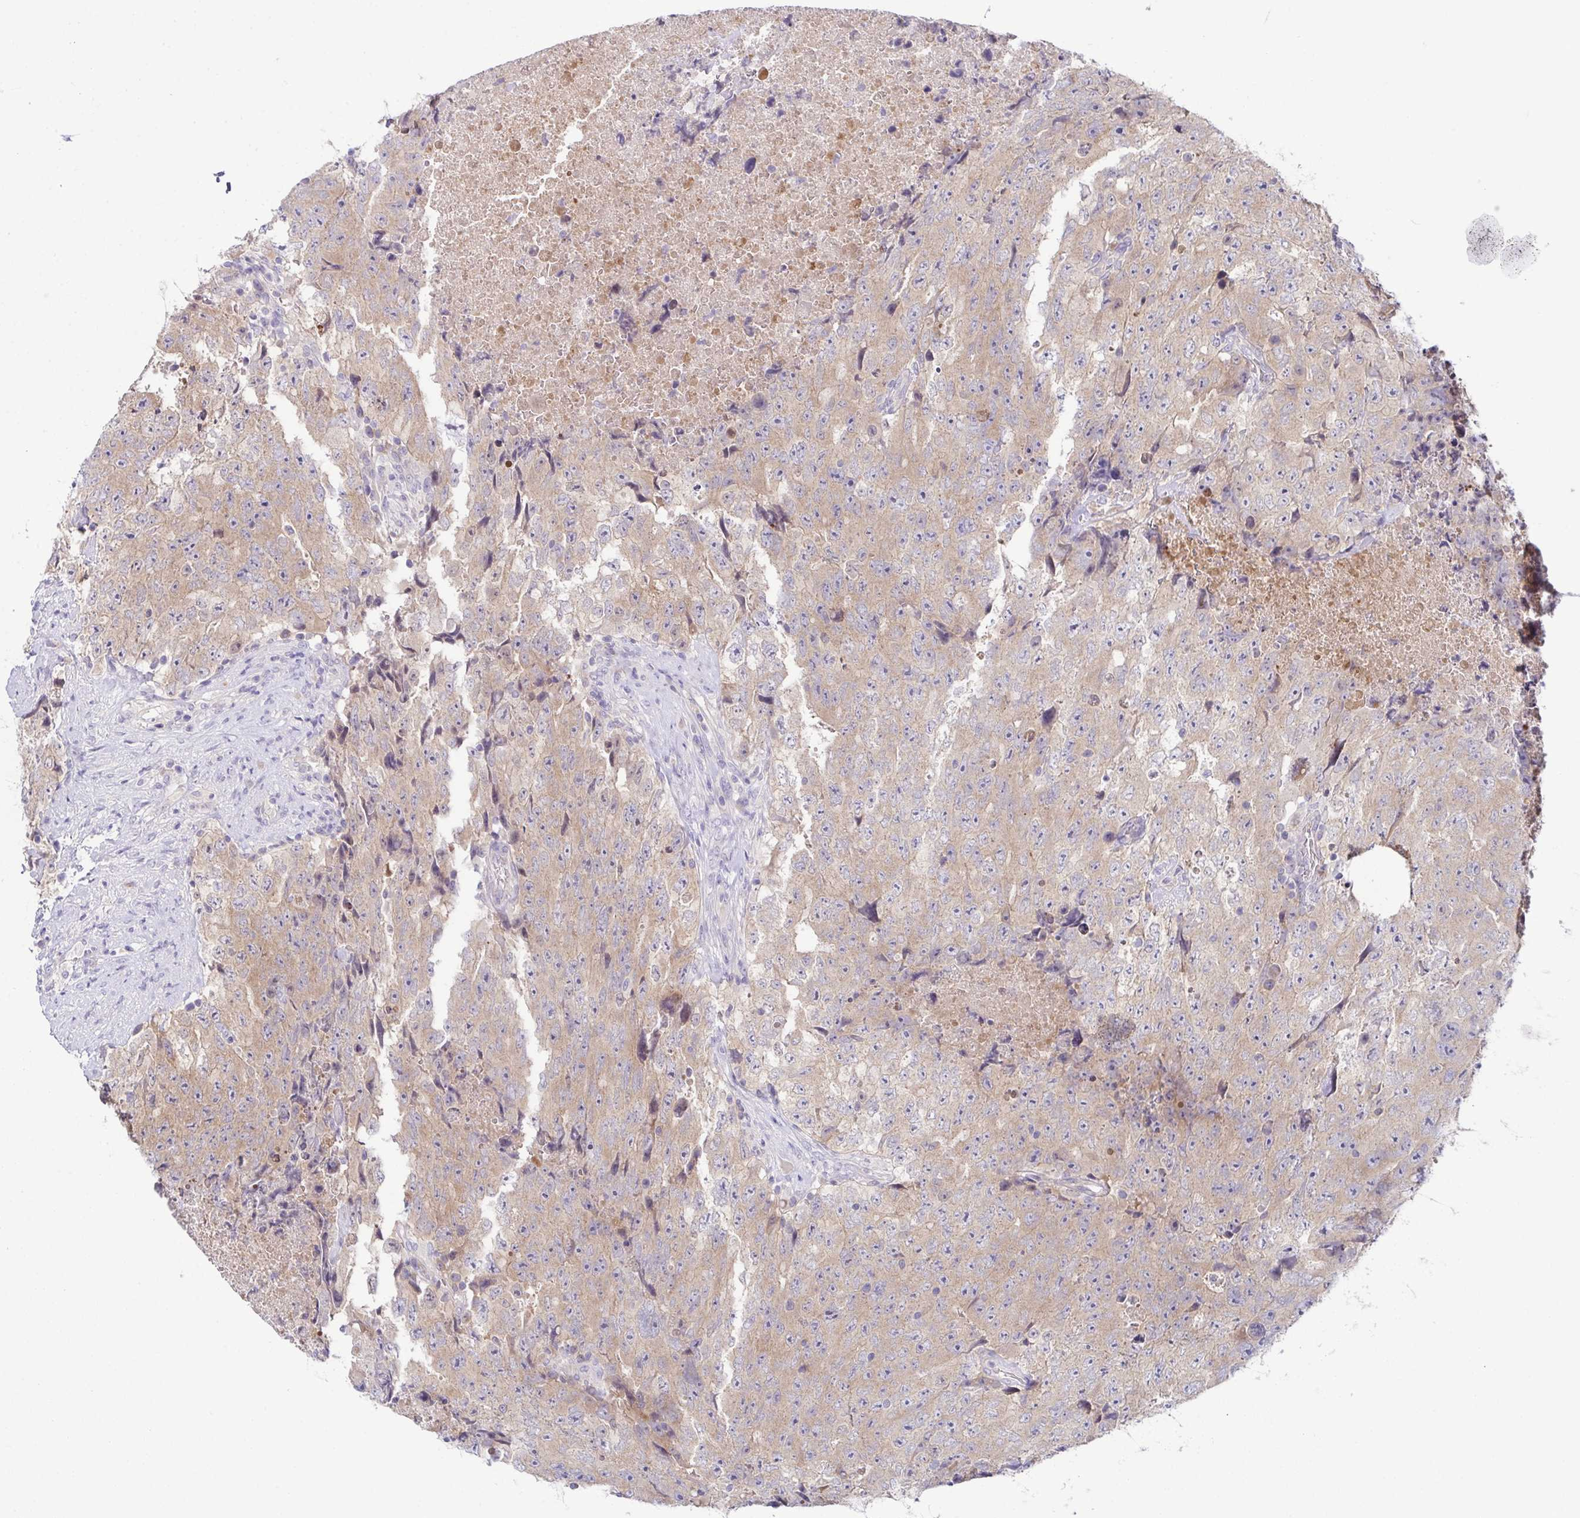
{"staining": {"intensity": "weak", "quantity": ">75%", "location": "cytoplasmic/membranous"}, "tissue": "testis cancer", "cell_type": "Tumor cells", "image_type": "cancer", "snomed": [{"axis": "morphology", "description": "Carcinoma, Embryonal, NOS"}, {"axis": "topography", "description": "Testis"}], "caption": "DAB (3,3'-diaminobenzidine) immunohistochemical staining of human testis embryonal carcinoma exhibits weak cytoplasmic/membranous protein positivity in approximately >75% of tumor cells.", "gene": "CFAP97D1", "patient": {"sex": "male", "age": 24}}